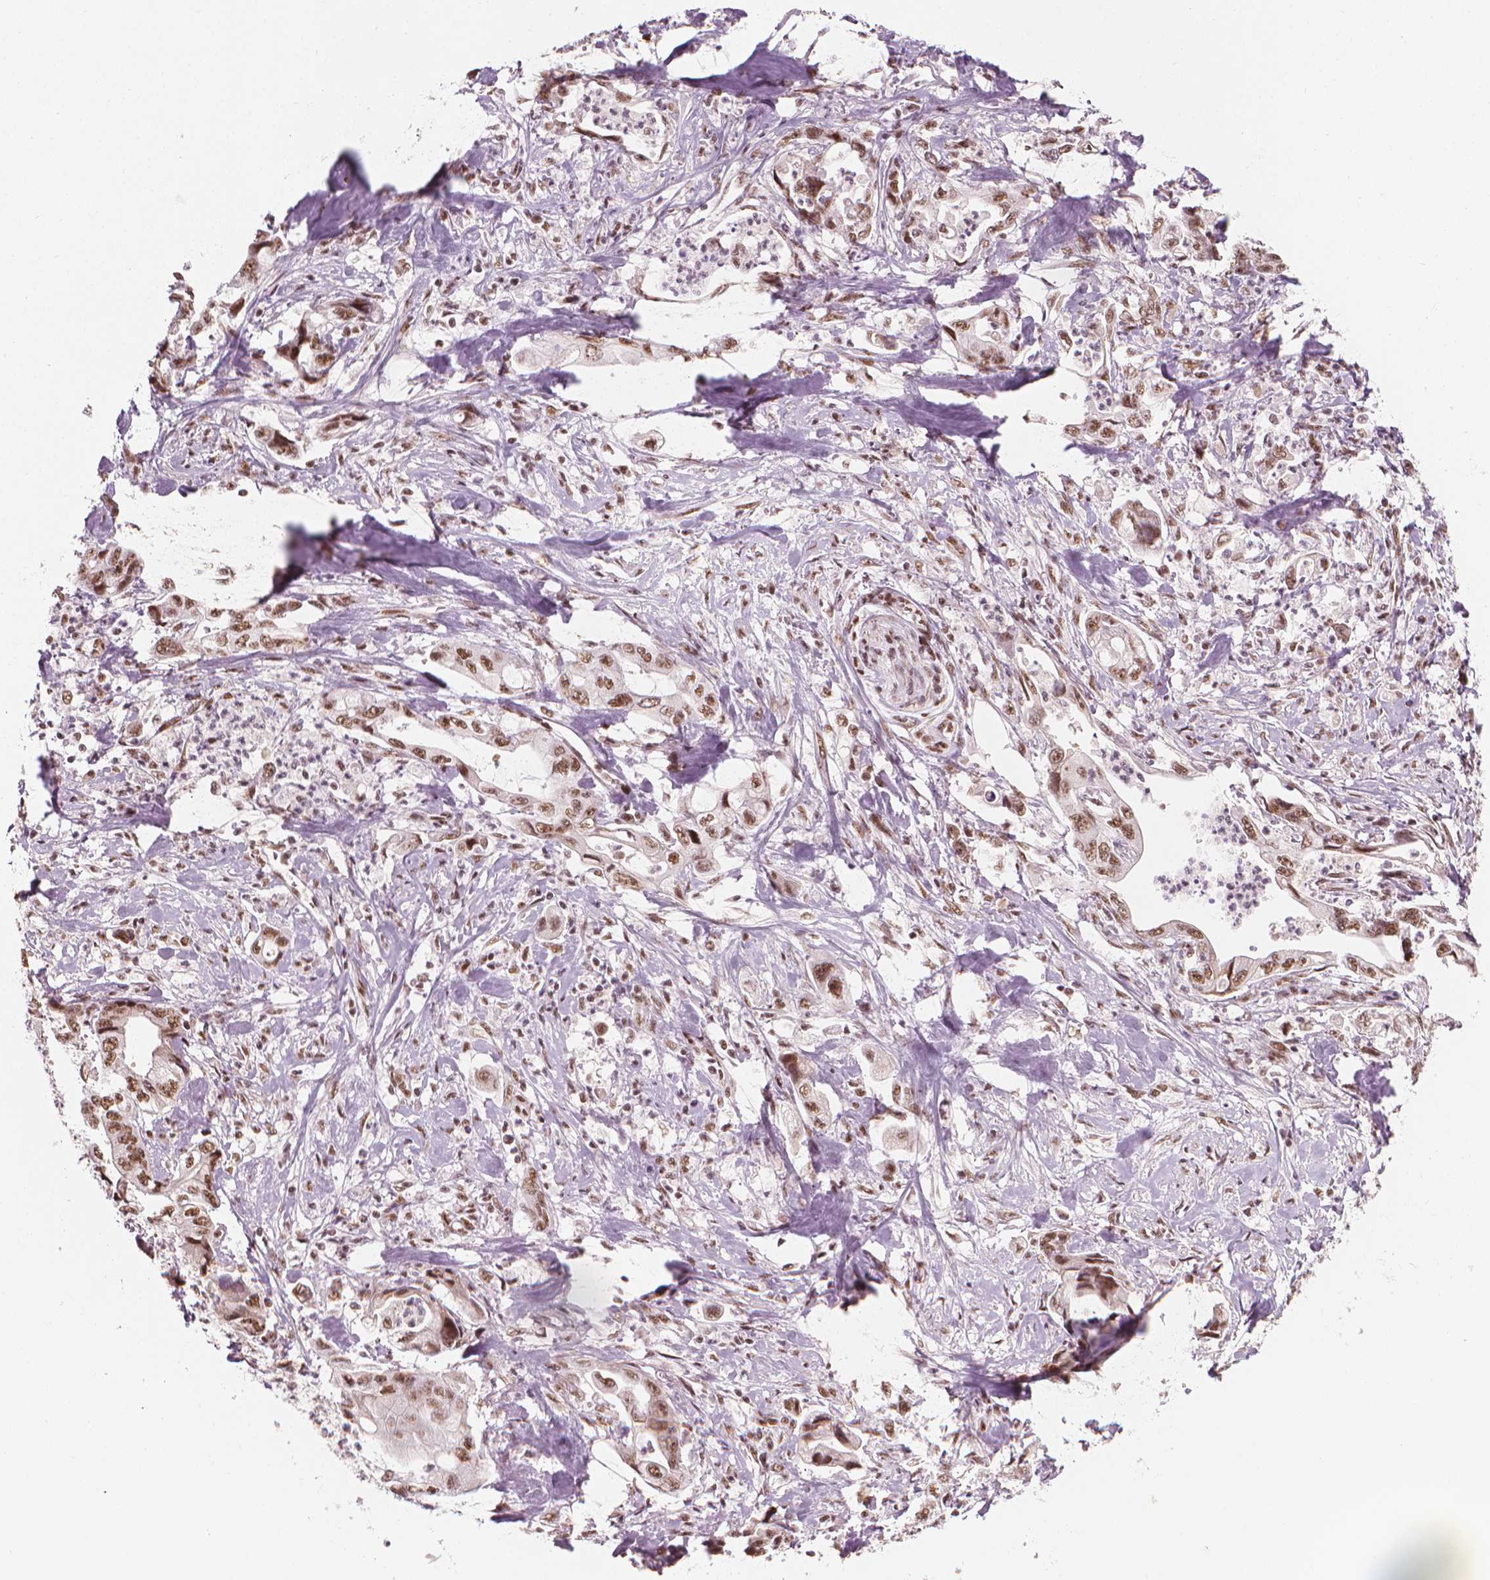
{"staining": {"intensity": "moderate", "quantity": ">75%", "location": "nuclear"}, "tissue": "stomach cancer", "cell_type": "Tumor cells", "image_type": "cancer", "snomed": [{"axis": "morphology", "description": "Adenocarcinoma, NOS"}, {"axis": "topography", "description": "Pancreas"}, {"axis": "topography", "description": "Stomach, upper"}], "caption": "A high-resolution image shows immunohistochemistry staining of stomach cancer (adenocarcinoma), which demonstrates moderate nuclear expression in about >75% of tumor cells.", "gene": "ELF2", "patient": {"sex": "male", "age": 77}}